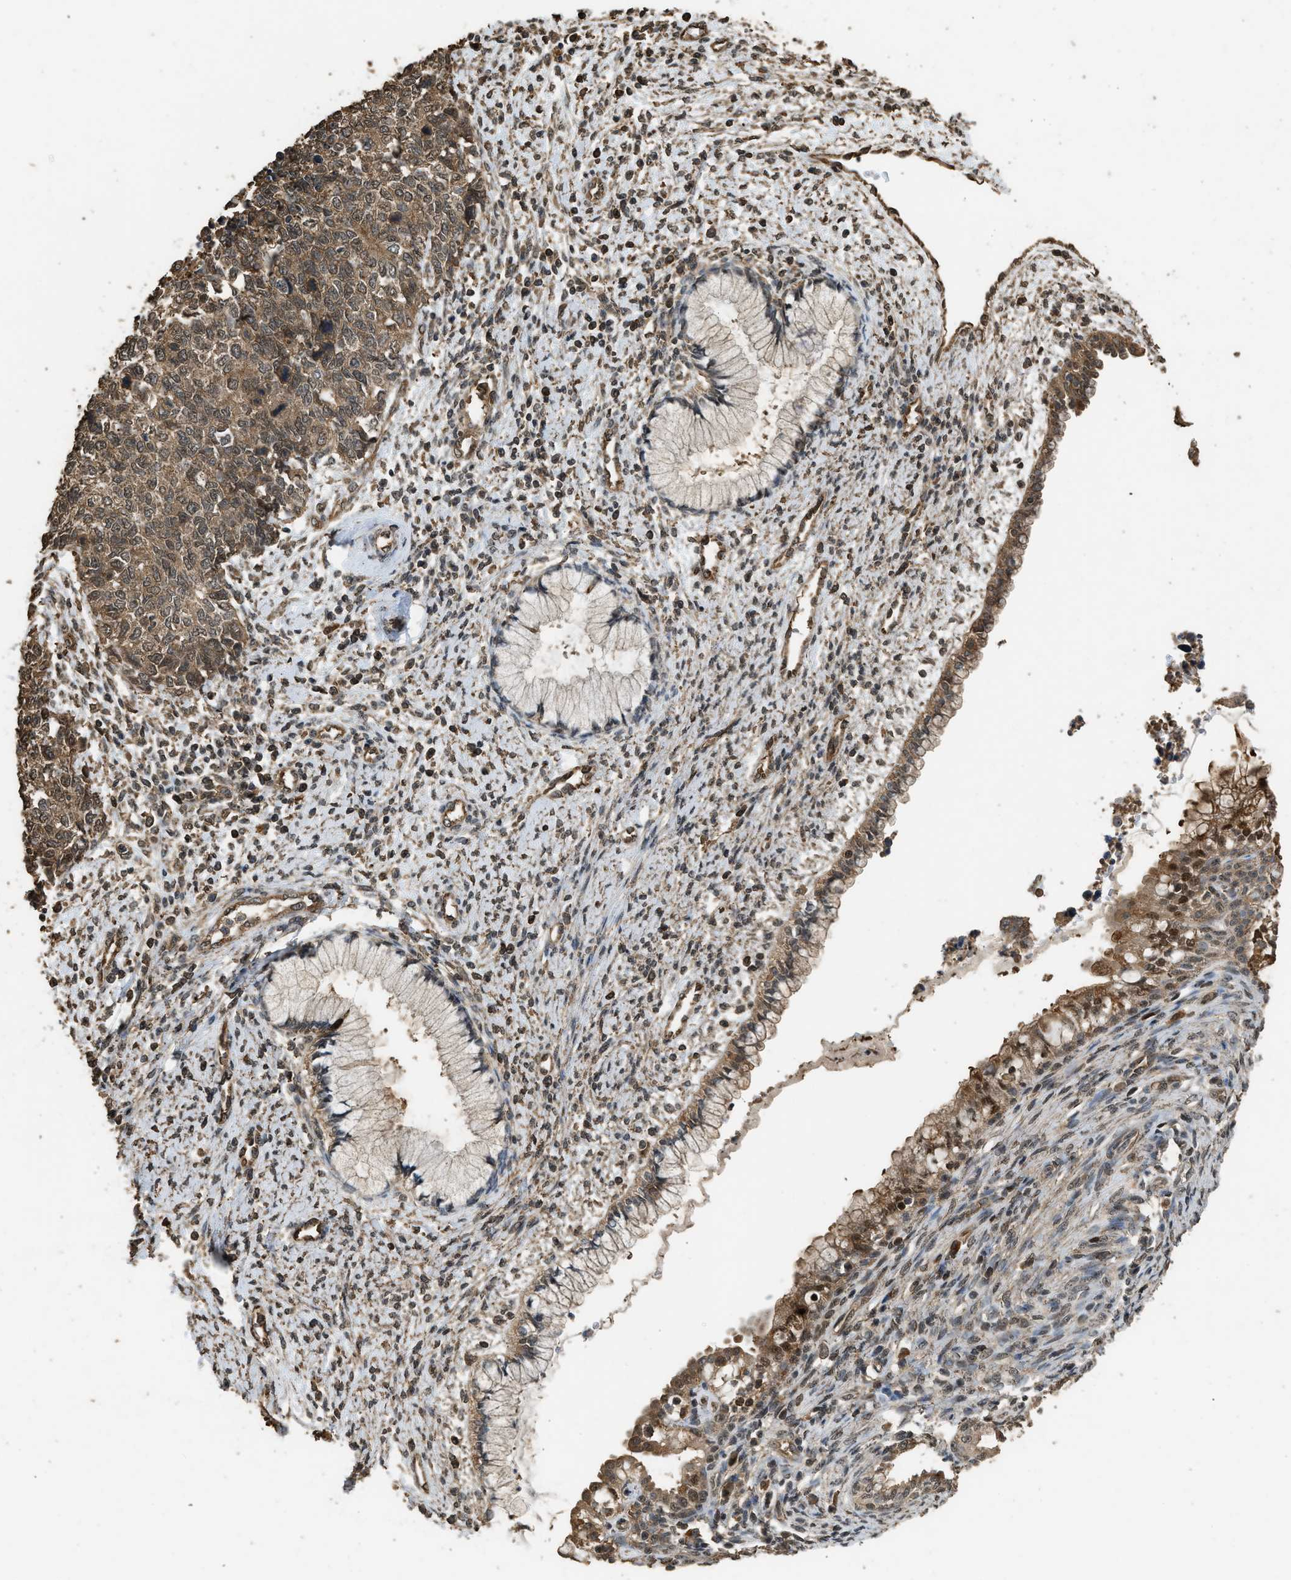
{"staining": {"intensity": "moderate", "quantity": ">75%", "location": "cytoplasmic/membranous"}, "tissue": "cervical cancer", "cell_type": "Tumor cells", "image_type": "cancer", "snomed": [{"axis": "morphology", "description": "Squamous cell carcinoma, NOS"}, {"axis": "topography", "description": "Cervix"}], "caption": "Protein staining of cervical squamous cell carcinoma tissue reveals moderate cytoplasmic/membranous staining in about >75% of tumor cells. (Brightfield microscopy of DAB IHC at high magnification).", "gene": "MYBL2", "patient": {"sex": "female", "age": 63}}